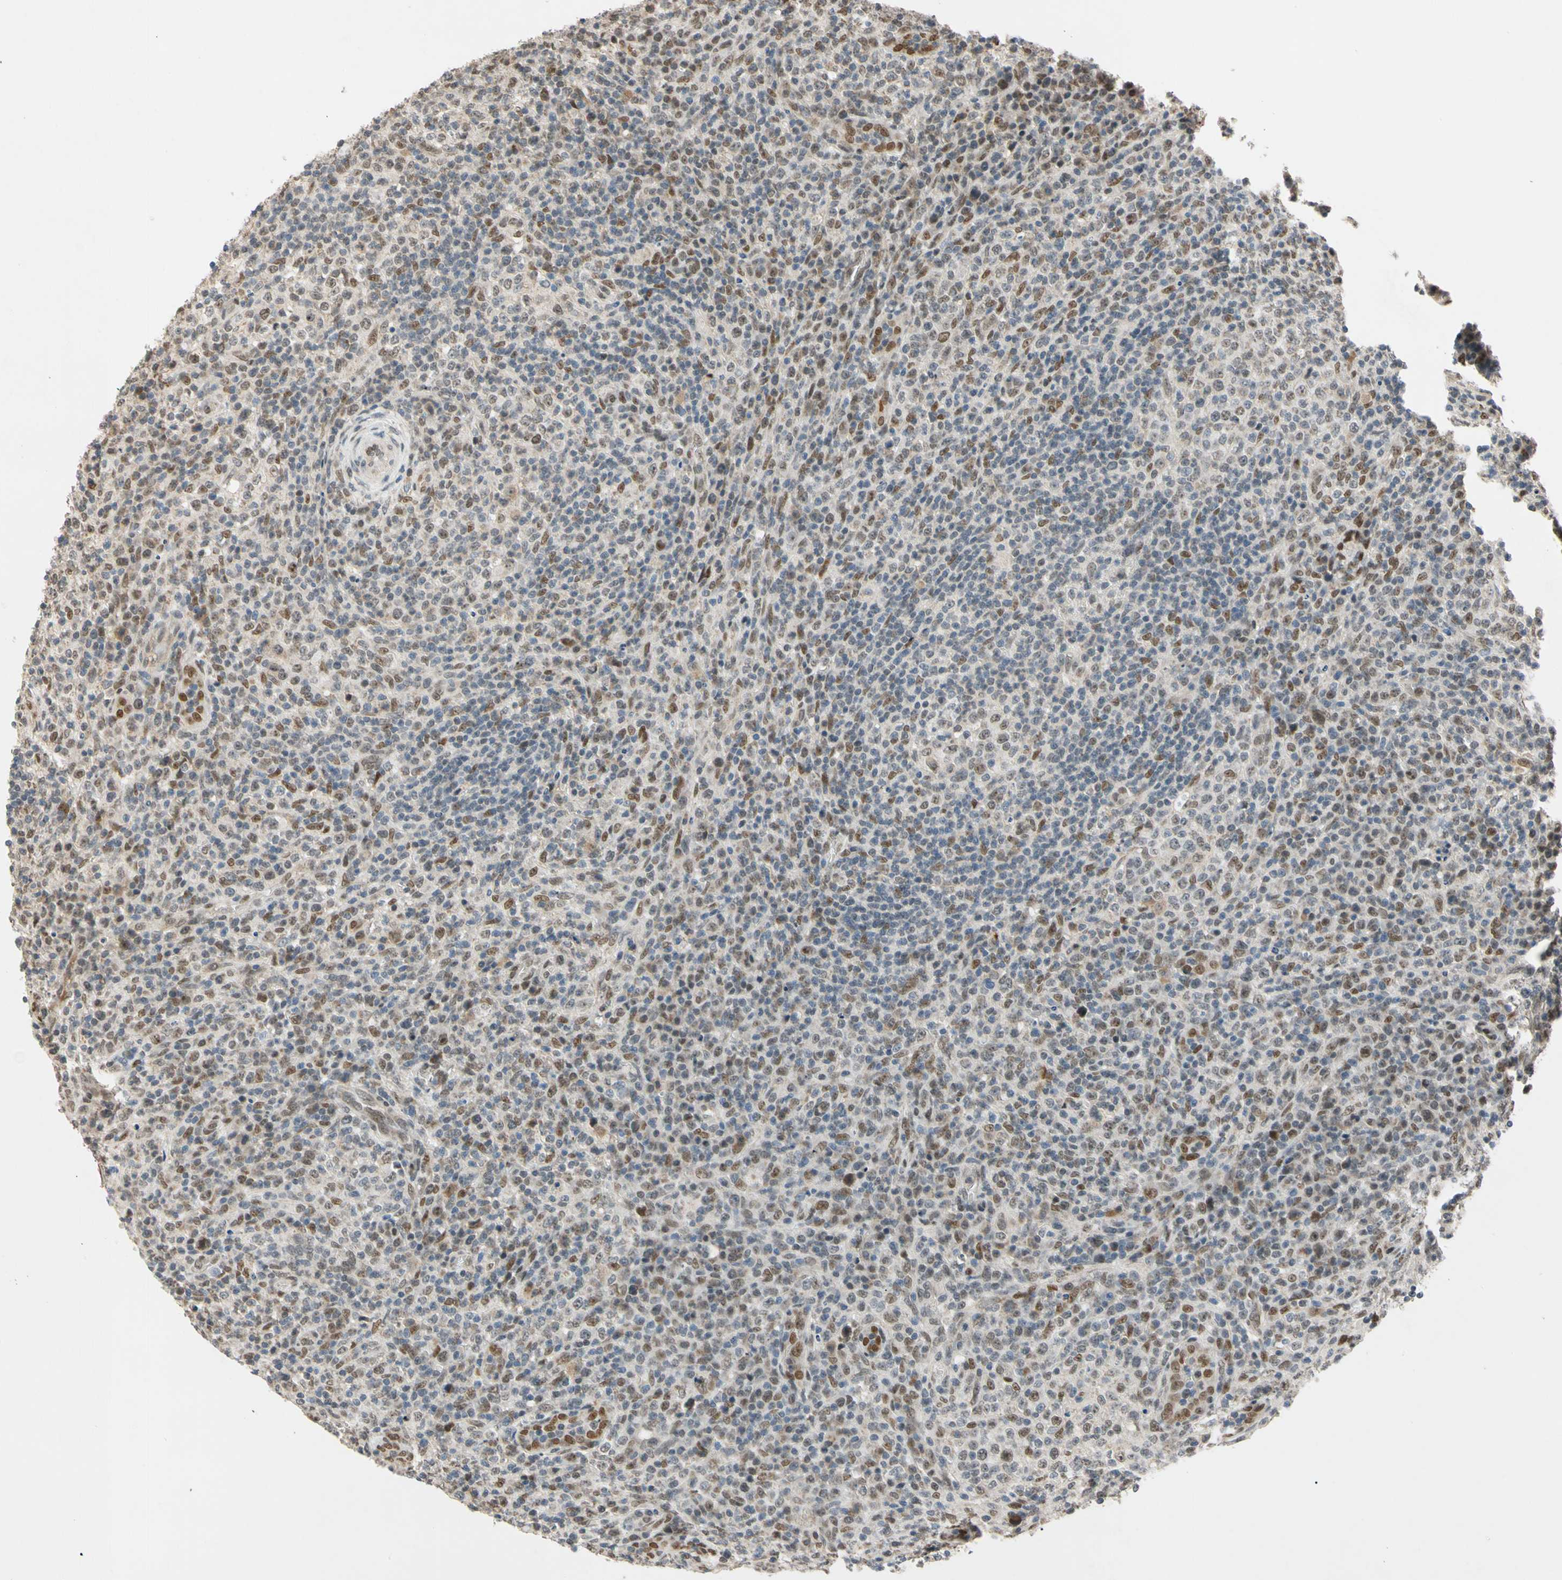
{"staining": {"intensity": "moderate", "quantity": "<25%", "location": "nuclear"}, "tissue": "lymphoma", "cell_type": "Tumor cells", "image_type": "cancer", "snomed": [{"axis": "morphology", "description": "Malignant lymphoma, non-Hodgkin's type, High grade"}, {"axis": "topography", "description": "Lymph node"}], "caption": "Protein expression analysis of high-grade malignant lymphoma, non-Hodgkin's type displays moderate nuclear positivity in approximately <25% of tumor cells.", "gene": "RIOX2", "patient": {"sex": "female", "age": 76}}